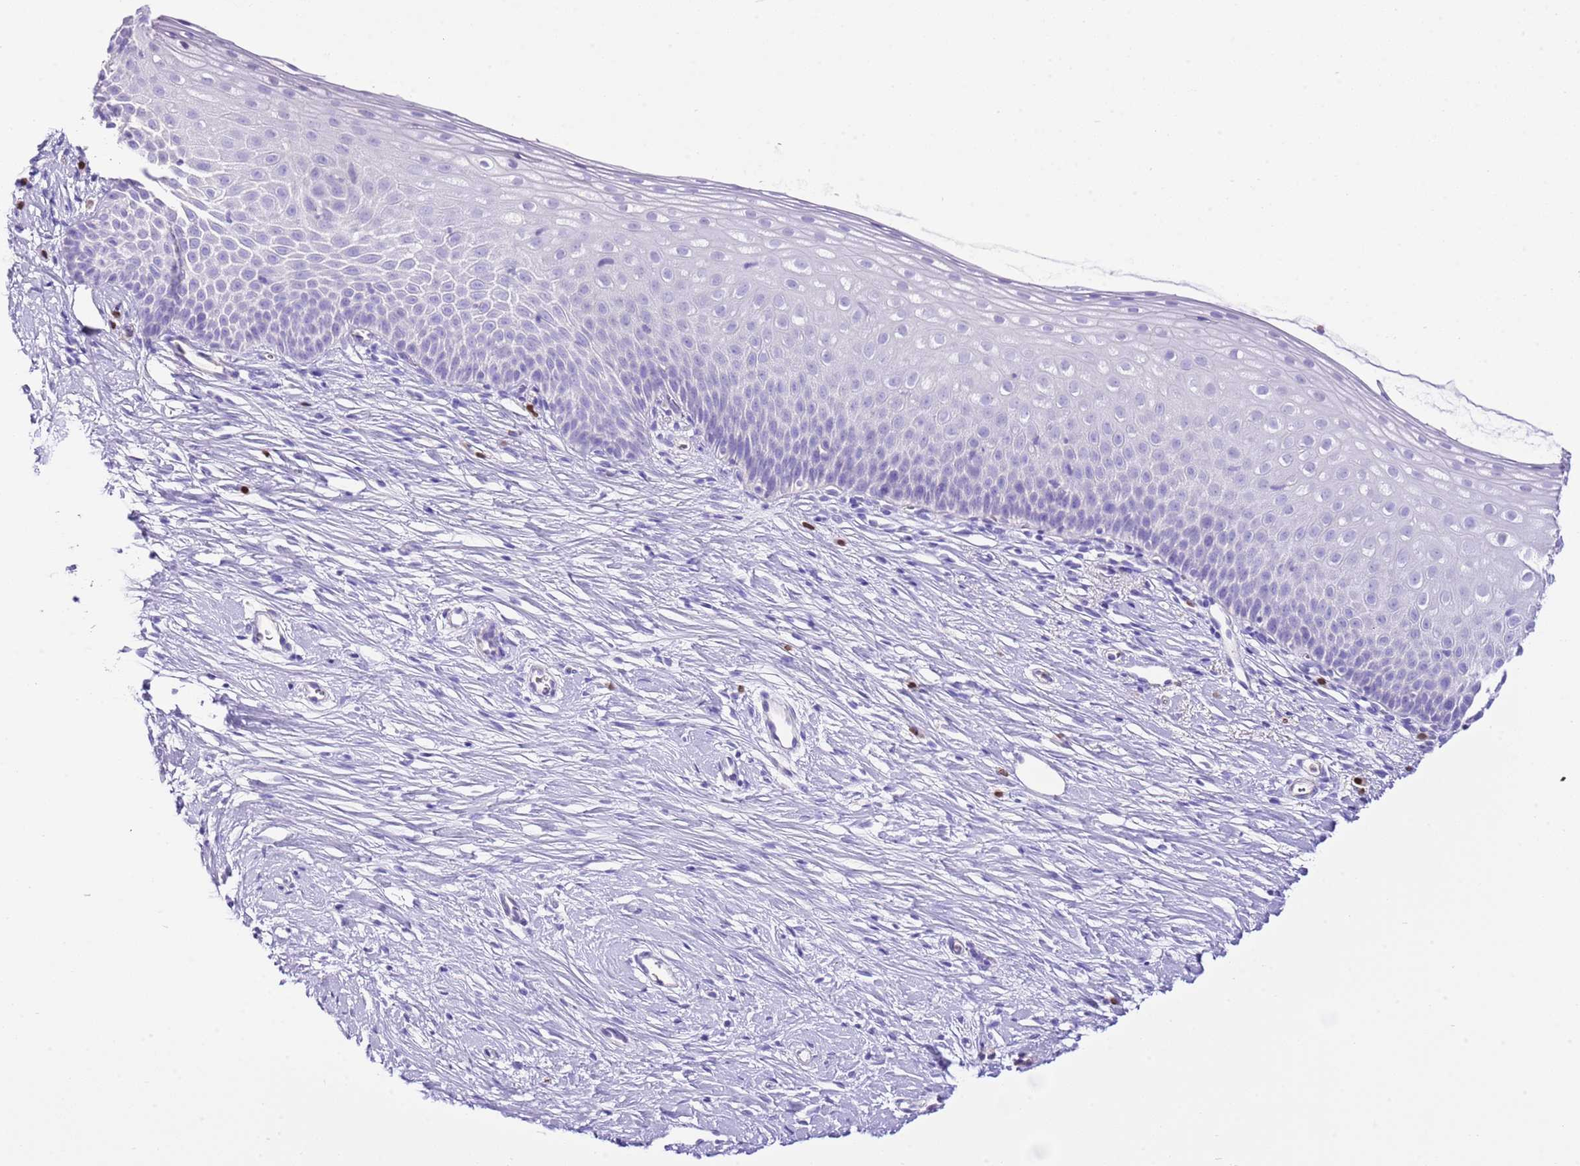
{"staining": {"intensity": "negative", "quantity": "none", "location": "none"}, "tissue": "cervix", "cell_type": "Glandular cells", "image_type": "normal", "snomed": [{"axis": "morphology", "description": "Normal tissue, NOS"}, {"axis": "topography", "description": "Cervix"}], "caption": "Immunohistochemistry photomicrograph of unremarkable cervix: cervix stained with DAB exhibits no significant protein expression in glandular cells. The staining is performed using DAB (3,3'-diaminobenzidine) brown chromogen with nuclei counter-stained in using hematoxylin.", "gene": "BHLHA15", "patient": {"sex": "female", "age": 57}}